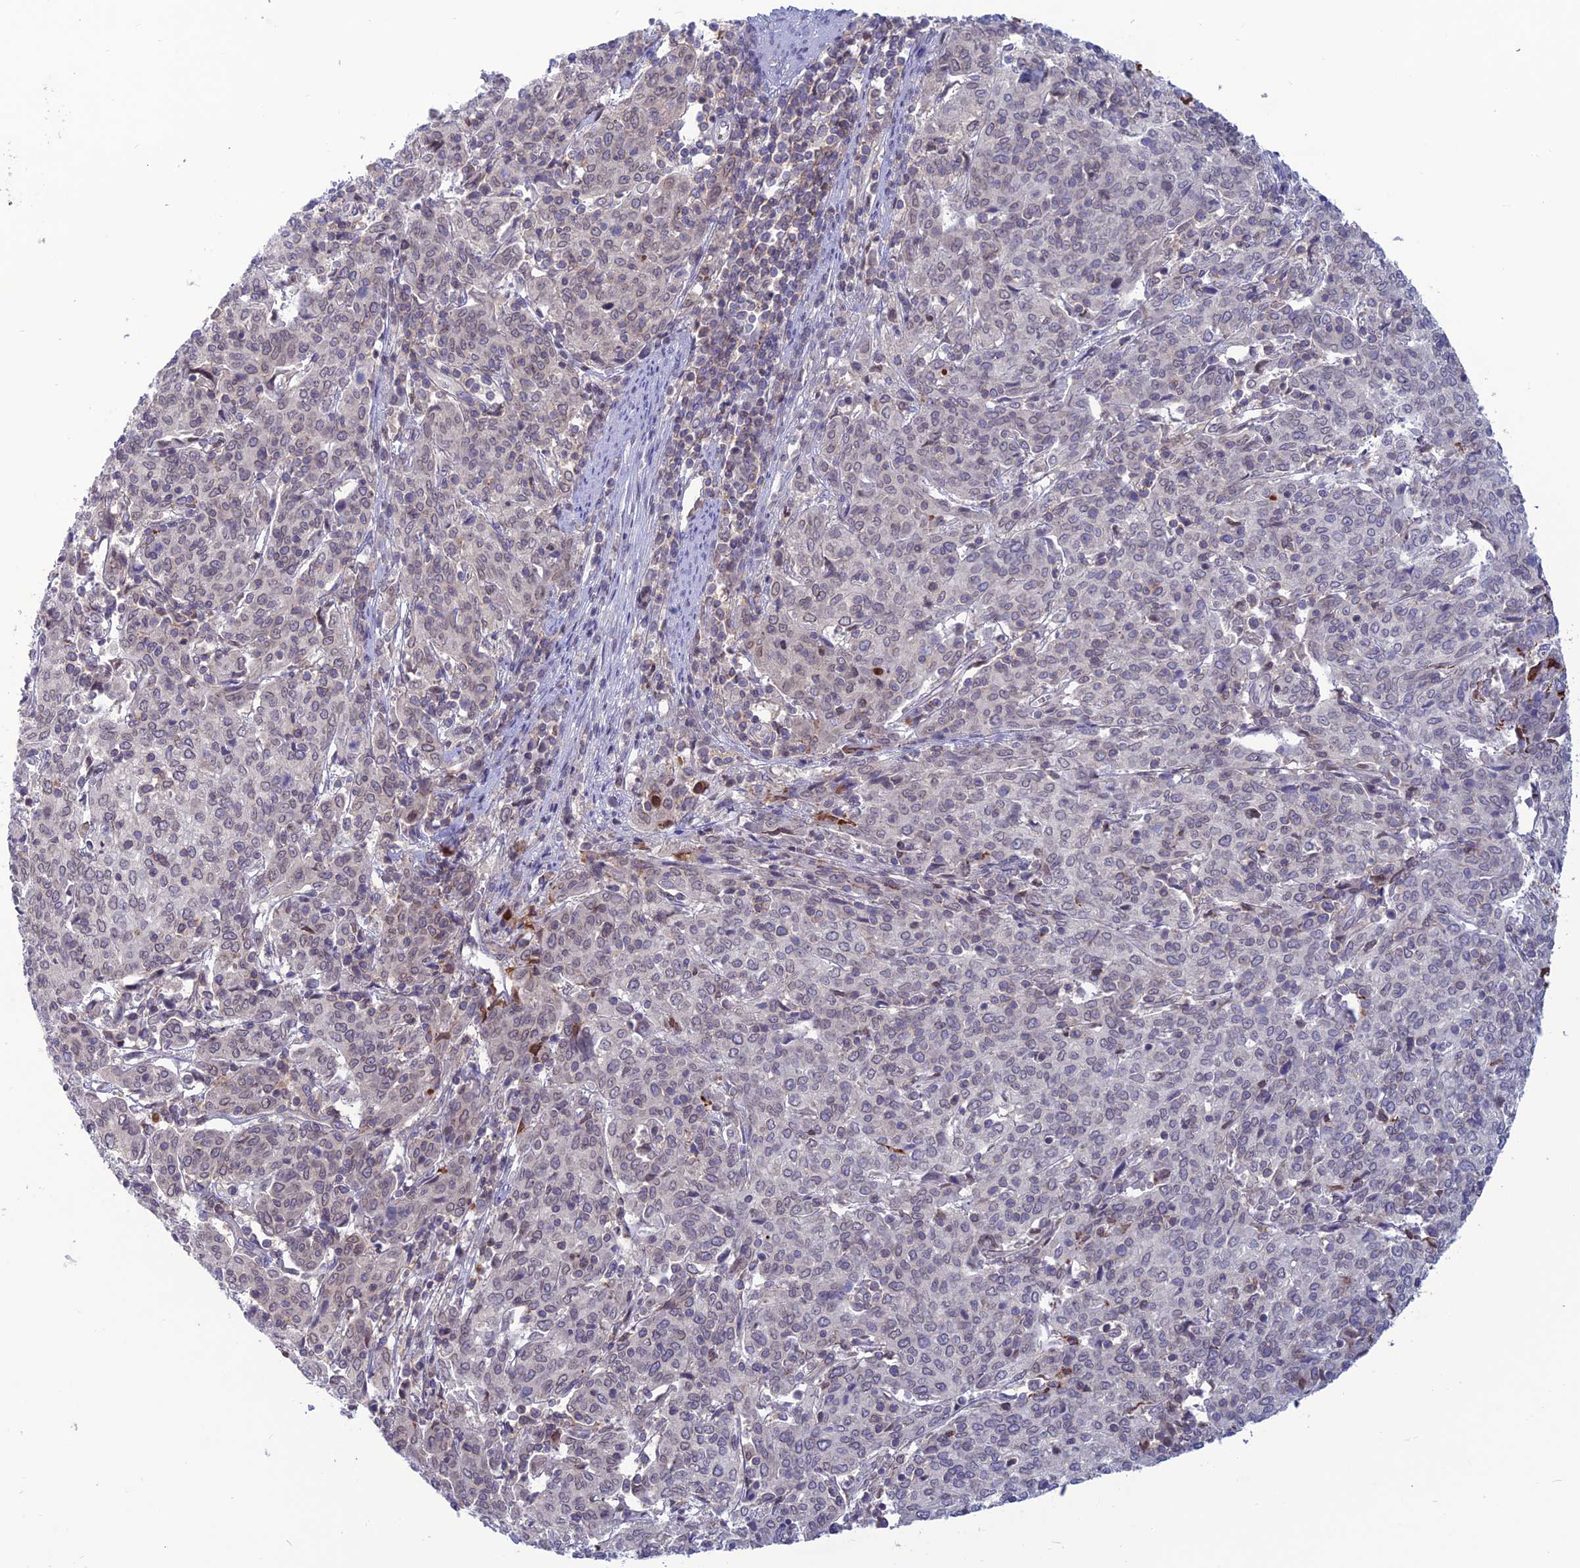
{"staining": {"intensity": "weak", "quantity": "25%-75%", "location": "cytoplasmic/membranous,nuclear"}, "tissue": "cervical cancer", "cell_type": "Tumor cells", "image_type": "cancer", "snomed": [{"axis": "morphology", "description": "Squamous cell carcinoma, NOS"}, {"axis": "topography", "description": "Cervix"}], "caption": "High-power microscopy captured an immunohistochemistry (IHC) histopathology image of cervical squamous cell carcinoma, revealing weak cytoplasmic/membranous and nuclear positivity in approximately 25%-75% of tumor cells. The staining is performed using DAB (3,3'-diaminobenzidine) brown chromogen to label protein expression. The nuclei are counter-stained blue using hematoxylin.", "gene": "WDR46", "patient": {"sex": "female", "age": 67}}